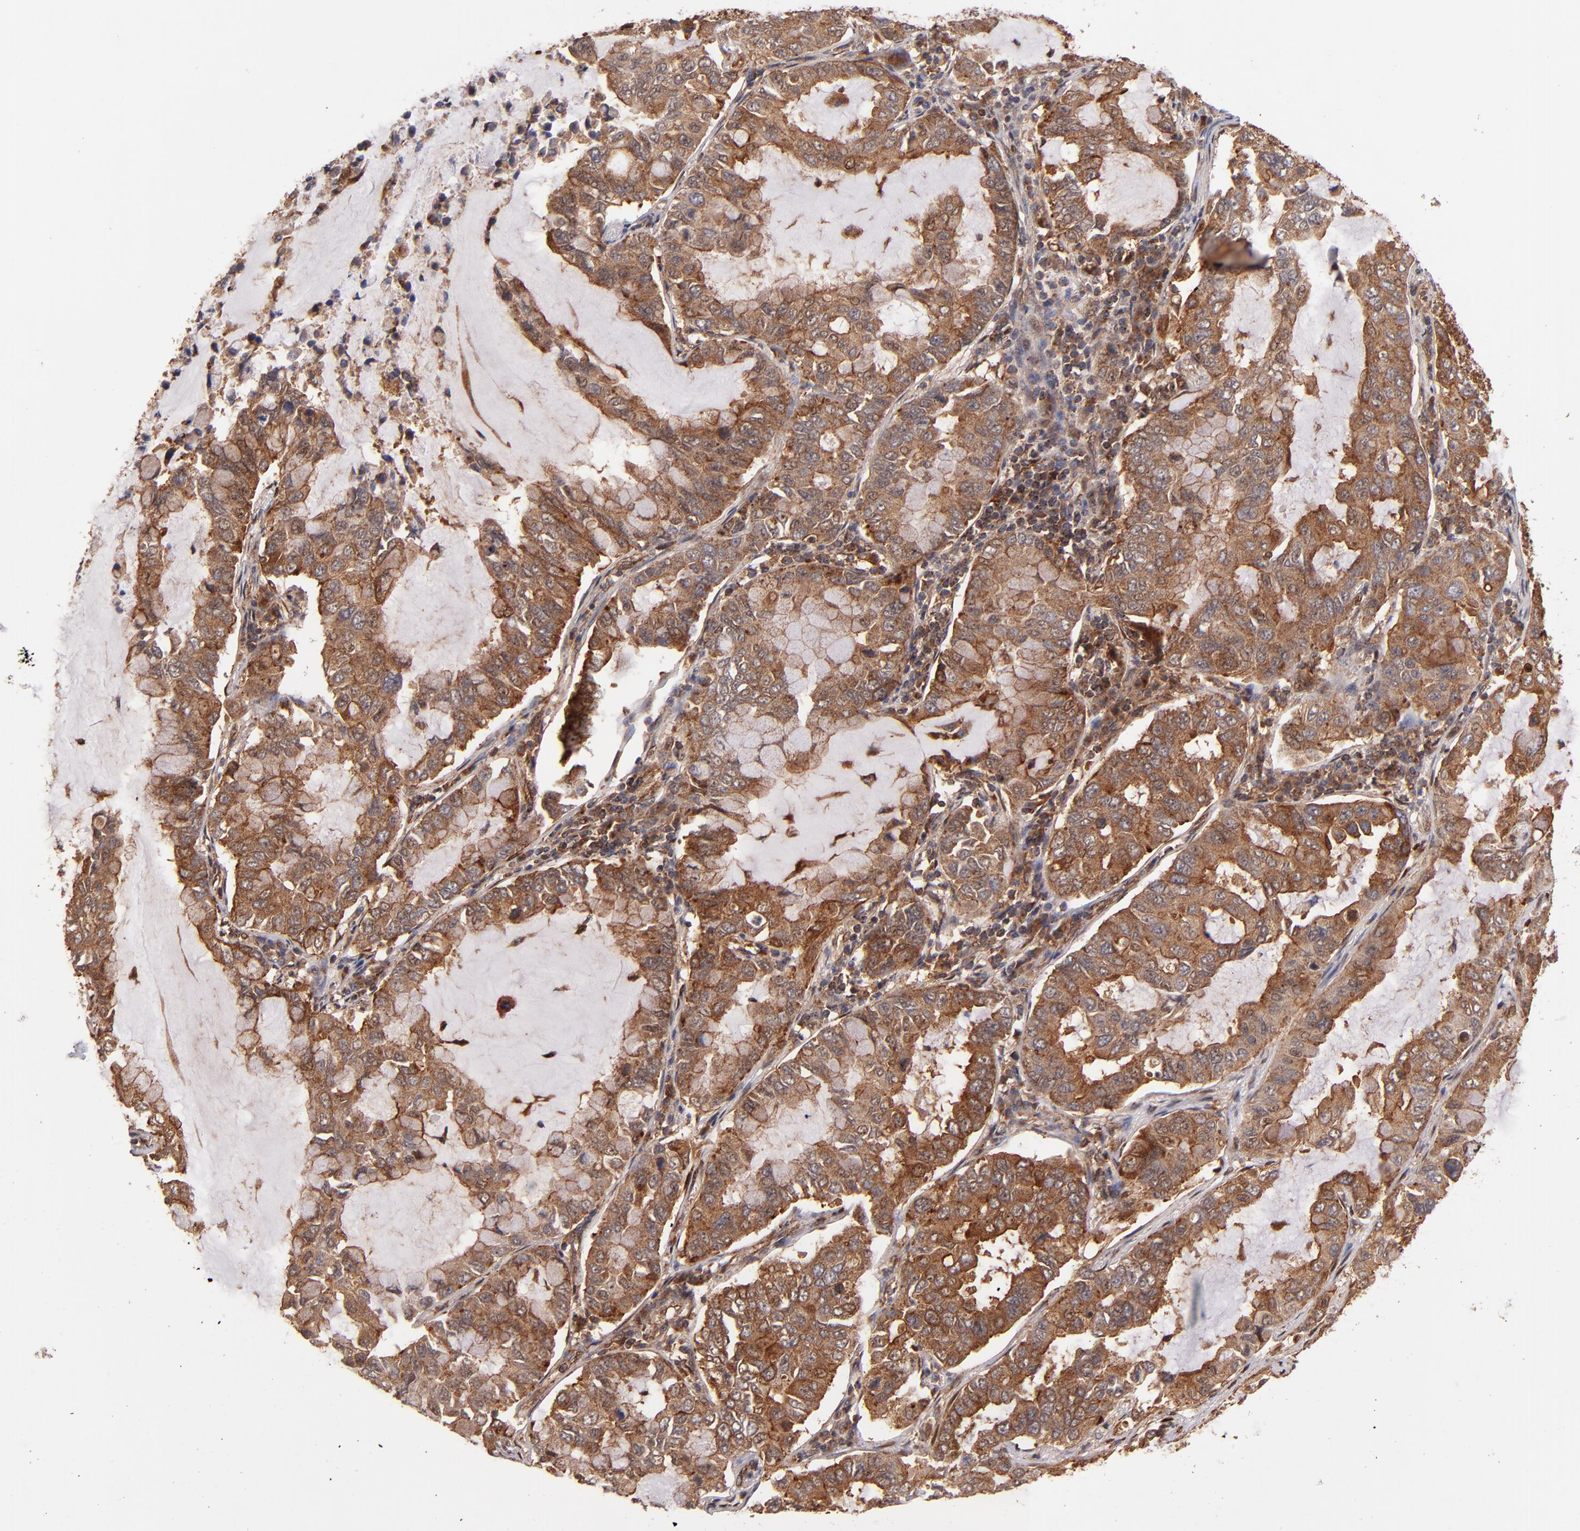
{"staining": {"intensity": "strong", "quantity": ">75%", "location": "cytoplasmic/membranous"}, "tissue": "lung cancer", "cell_type": "Tumor cells", "image_type": "cancer", "snomed": [{"axis": "morphology", "description": "Adenocarcinoma, NOS"}, {"axis": "topography", "description": "Lung"}], "caption": "A histopathology image of adenocarcinoma (lung) stained for a protein exhibits strong cytoplasmic/membranous brown staining in tumor cells.", "gene": "STX8", "patient": {"sex": "male", "age": 64}}